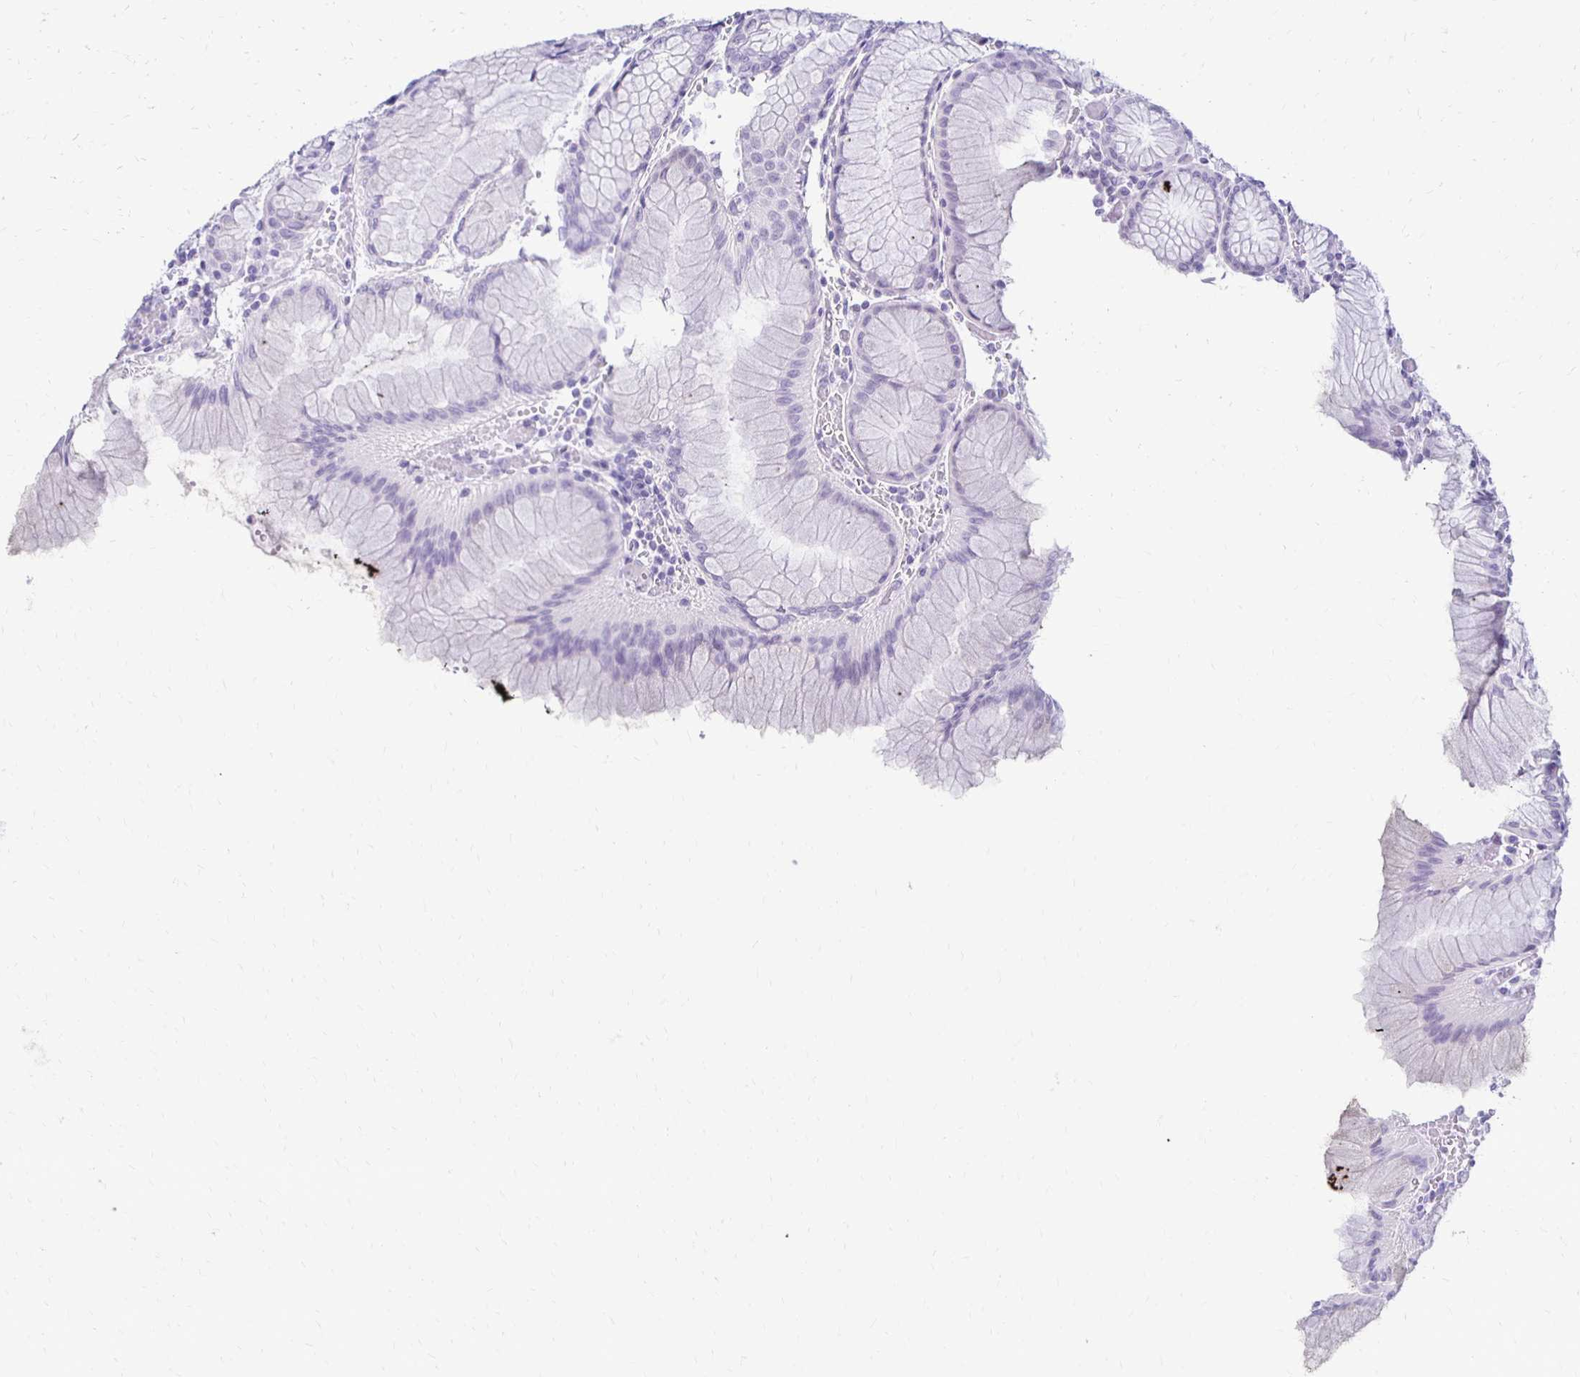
{"staining": {"intensity": "negative", "quantity": "none", "location": "none"}, "tissue": "stomach", "cell_type": "Glandular cells", "image_type": "normal", "snomed": [{"axis": "morphology", "description": "Normal tissue, NOS"}, {"axis": "topography", "description": "Stomach"}], "caption": "The photomicrograph reveals no significant expression in glandular cells of stomach.", "gene": "RYR1", "patient": {"sex": "female", "age": 57}}